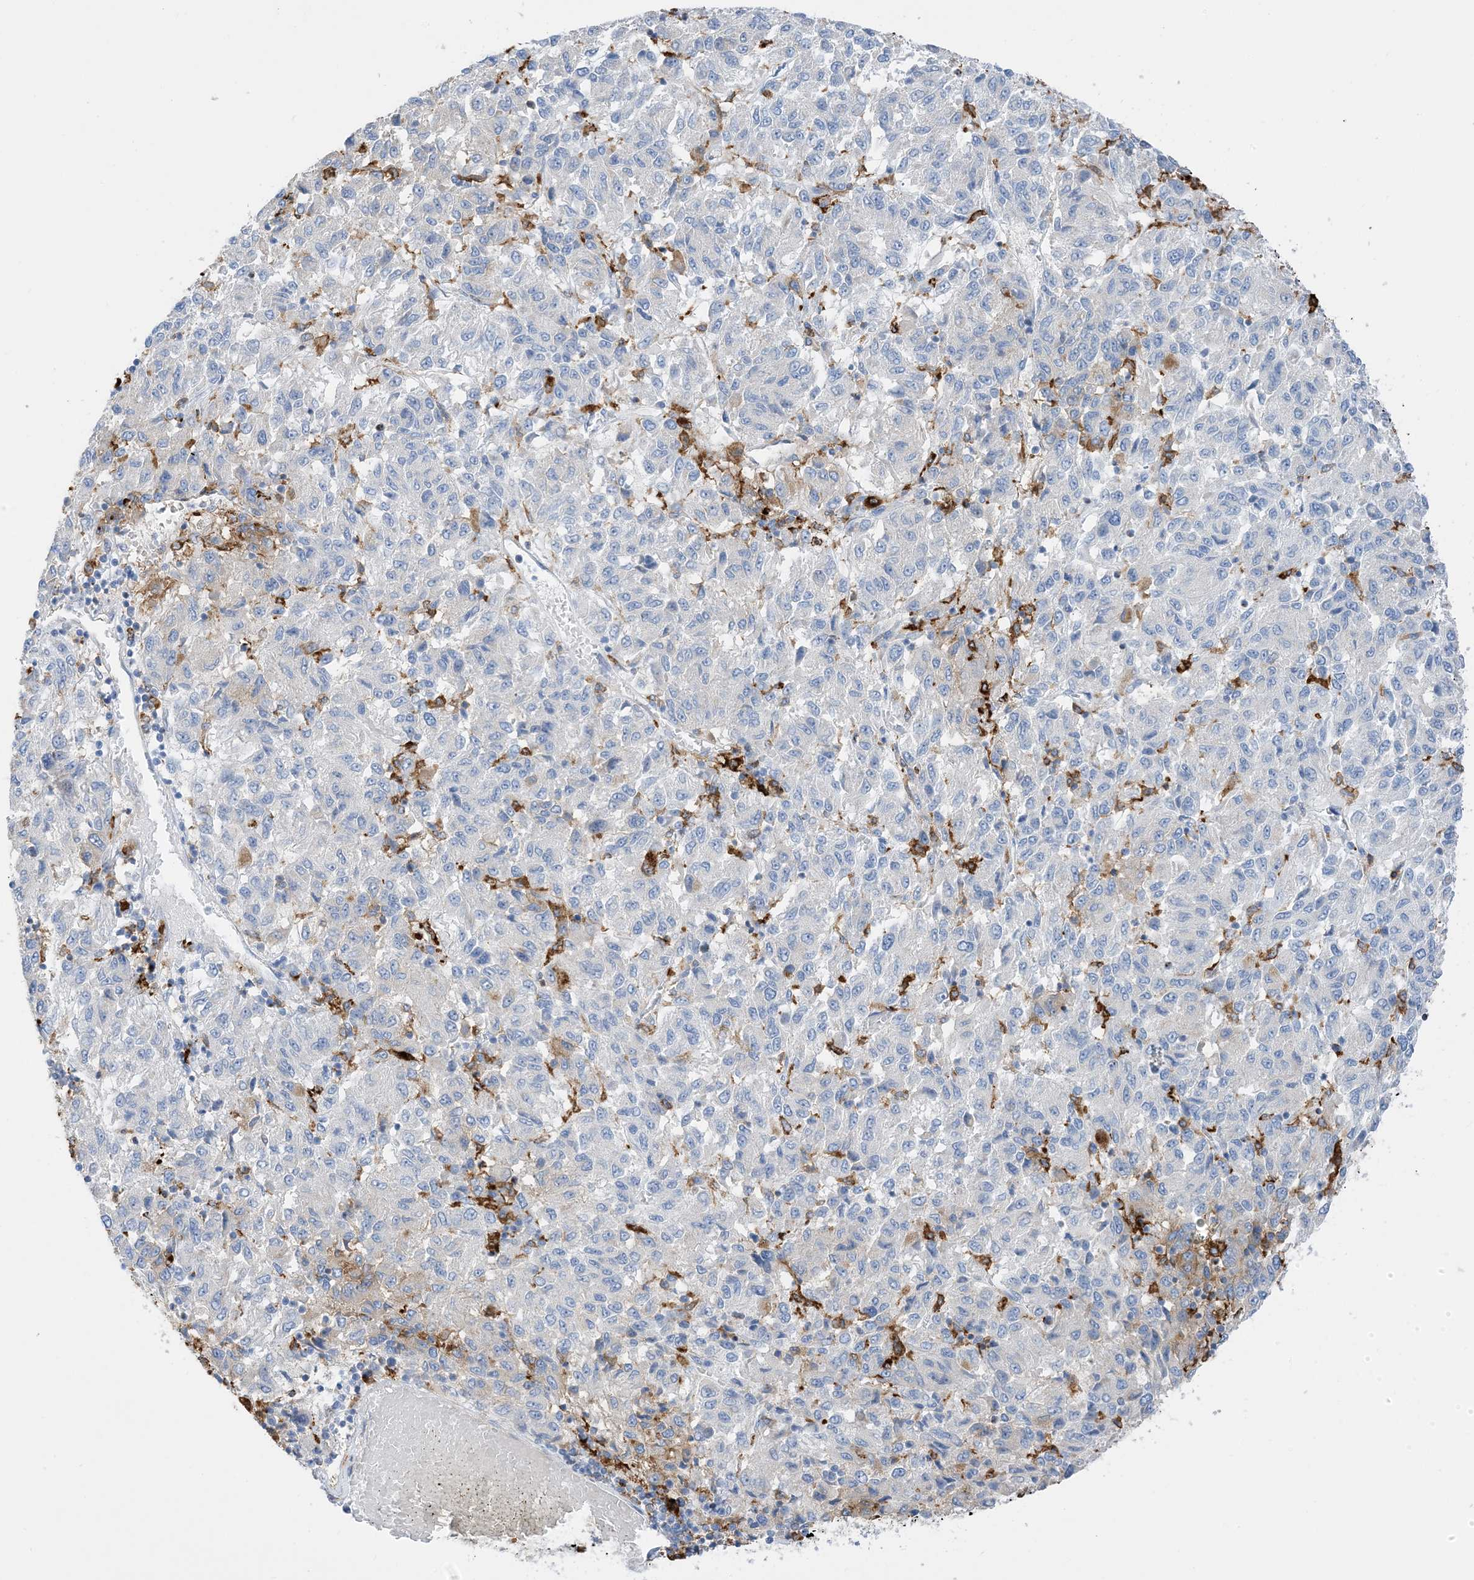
{"staining": {"intensity": "negative", "quantity": "none", "location": "none"}, "tissue": "melanoma", "cell_type": "Tumor cells", "image_type": "cancer", "snomed": [{"axis": "morphology", "description": "Malignant melanoma, Metastatic site"}, {"axis": "topography", "description": "Lung"}], "caption": "The photomicrograph shows no staining of tumor cells in melanoma. The staining is performed using DAB brown chromogen with nuclei counter-stained in using hematoxylin.", "gene": "DPH3", "patient": {"sex": "male", "age": 64}}